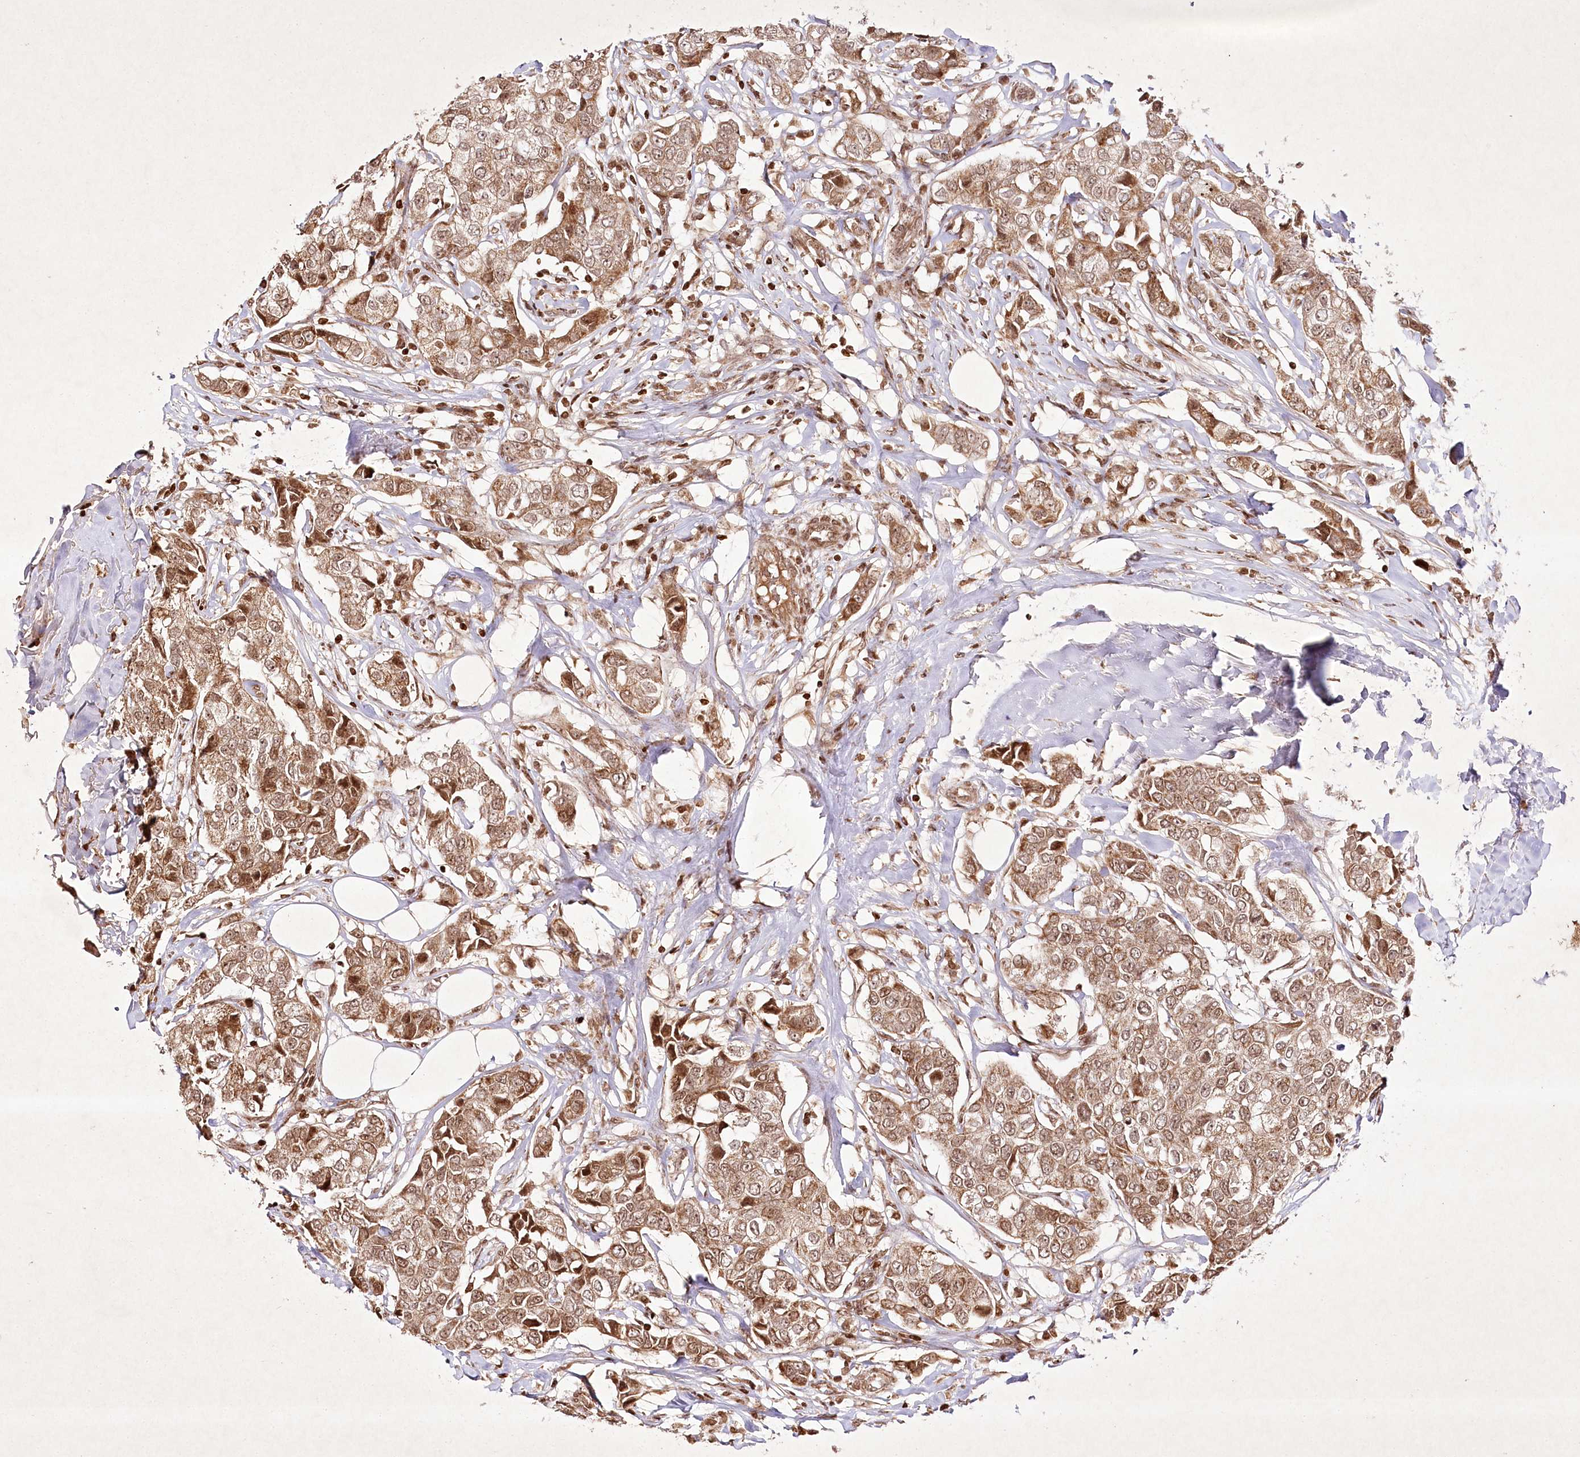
{"staining": {"intensity": "moderate", "quantity": ">75%", "location": "cytoplasmic/membranous,nuclear"}, "tissue": "breast cancer", "cell_type": "Tumor cells", "image_type": "cancer", "snomed": [{"axis": "morphology", "description": "Duct carcinoma"}, {"axis": "topography", "description": "Breast"}], "caption": "Moderate cytoplasmic/membranous and nuclear staining is identified in approximately >75% of tumor cells in breast cancer.", "gene": "CARM1", "patient": {"sex": "female", "age": 80}}